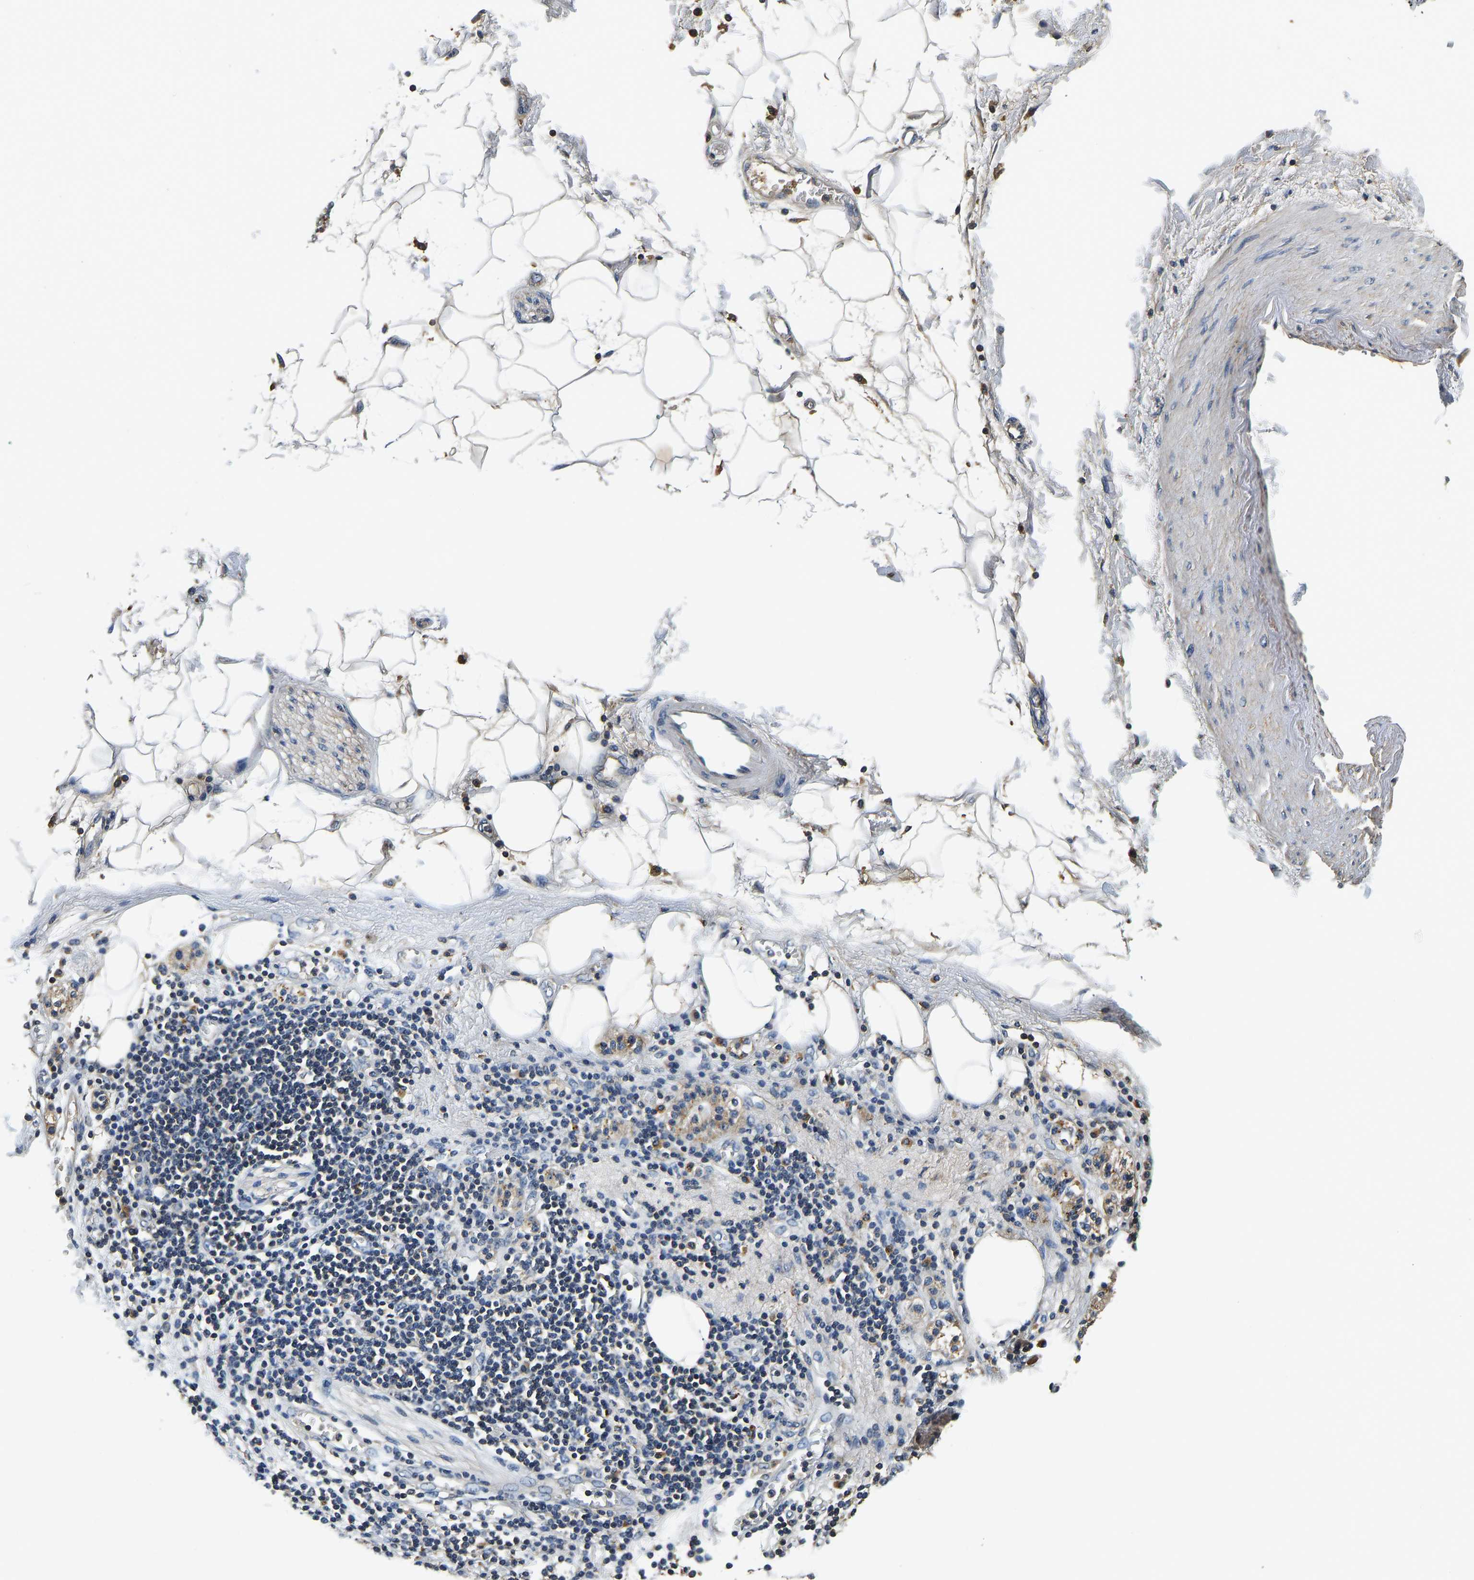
{"staining": {"intensity": "weak", "quantity": "25%-75%", "location": "cytoplasmic/membranous"}, "tissue": "adipose tissue", "cell_type": "Adipocytes", "image_type": "normal", "snomed": [{"axis": "morphology", "description": "Normal tissue, NOS"}, {"axis": "morphology", "description": "Adenocarcinoma, NOS"}, {"axis": "topography", "description": "Duodenum"}, {"axis": "topography", "description": "Peripheral nerve tissue"}], "caption": "Adipose tissue stained with IHC demonstrates weak cytoplasmic/membranous positivity in approximately 25%-75% of adipocytes. The protein is stained brown, and the nuclei are stained in blue (DAB IHC with brightfield microscopy, high magnification).", "gene": "RESF1", "patient": {"sex": "female", "age": 60}}